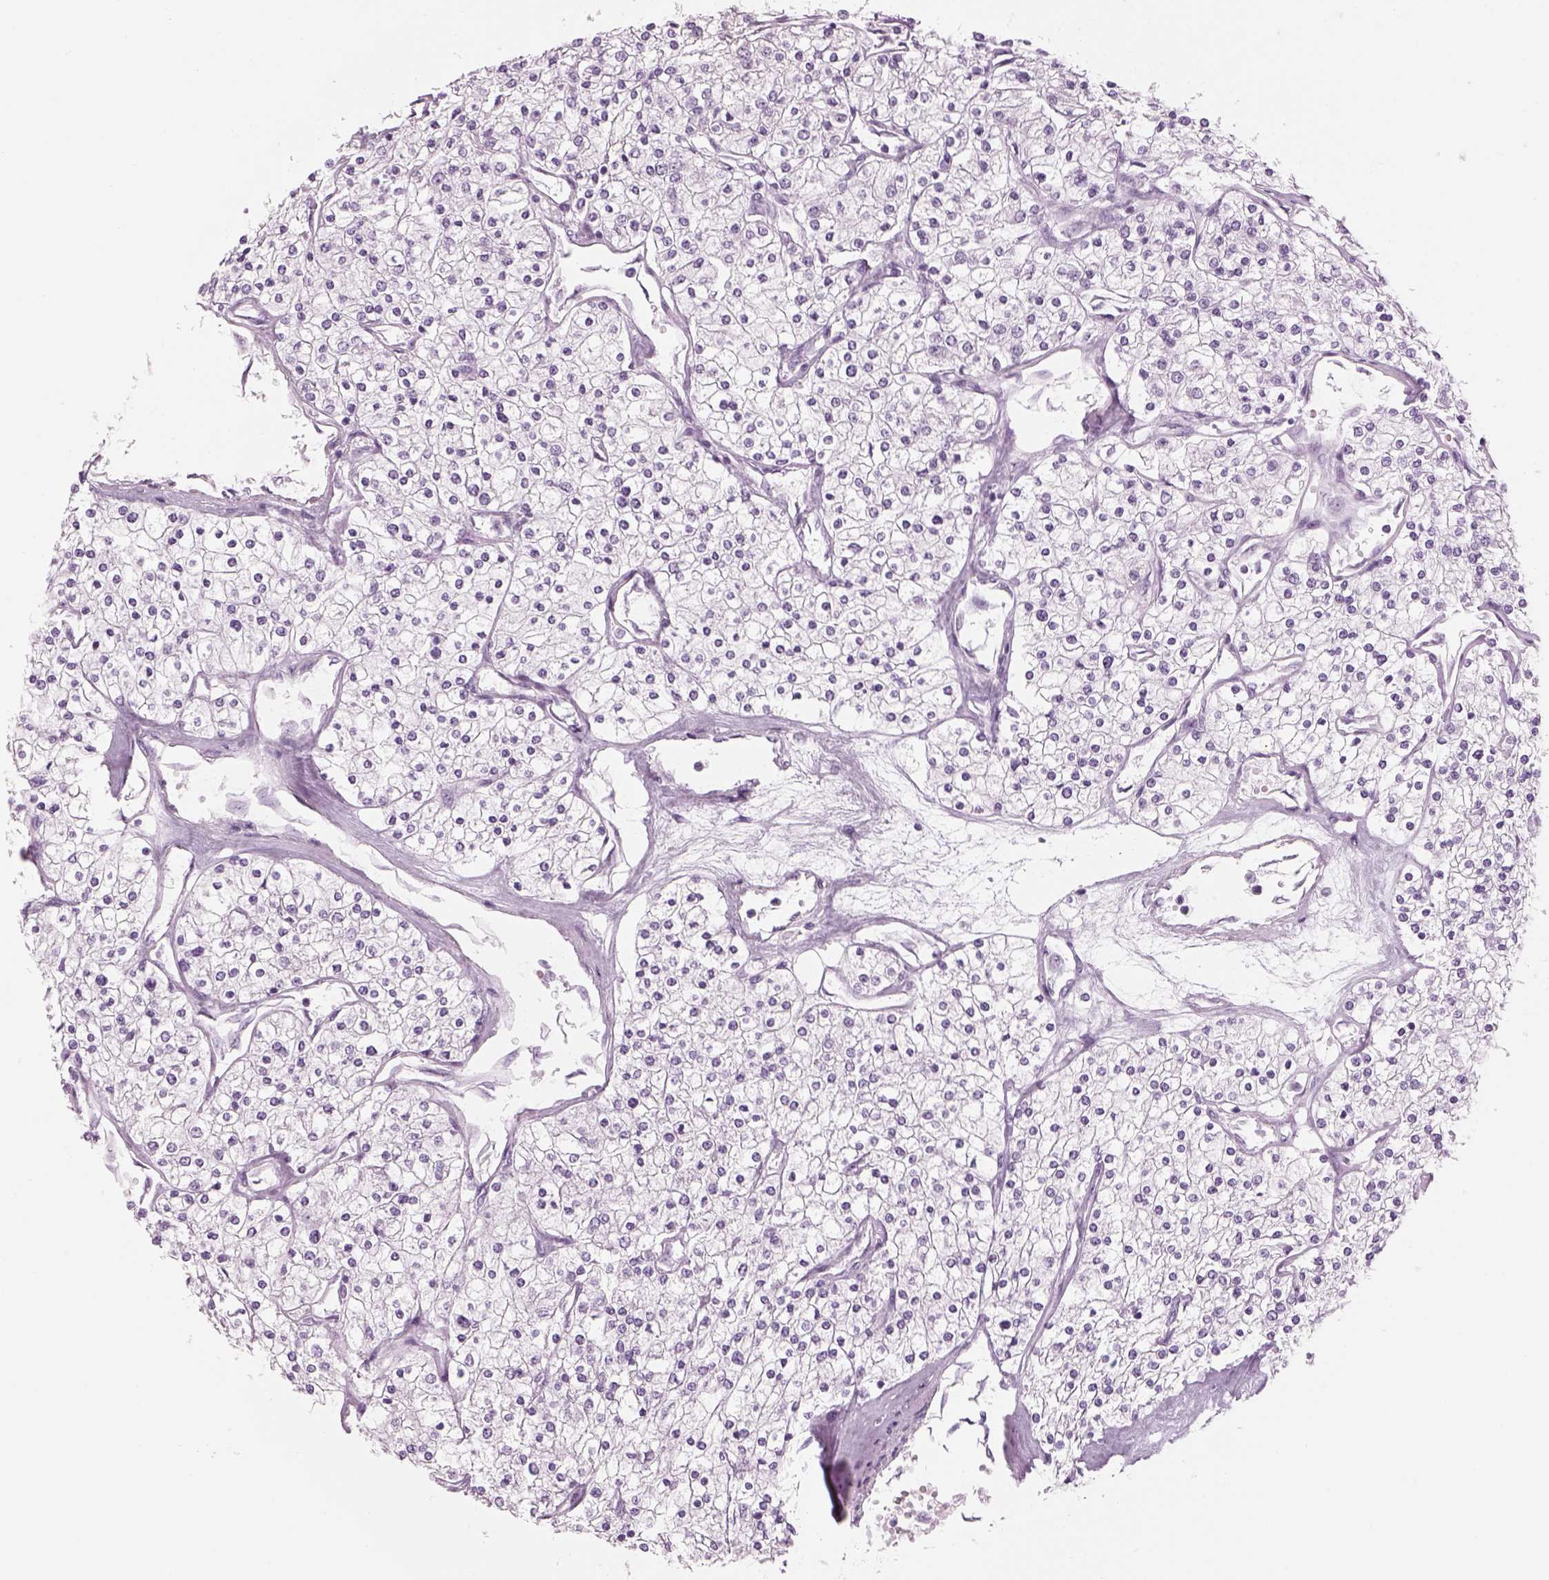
{"staining": {"intensity": "negative", "quantity": "none", "location": "none"}, "tissue": "renal cancer", "cell_type": "Tumor cells", "image_type": "cancer", "snomed": [{"axis": "morphology", "description": "Adenocarcinoma, NOS"}, {"axis": "topography", "description": "Kidney"}], "caption": "High power microscopy photomicrograph of an immunohistochemistry (IHC) image of adenocarcinoma (renal), revealing no significant staining in tumor cells.", "gene": "SAG", "patient": {"sex": "male", "age": 80}}